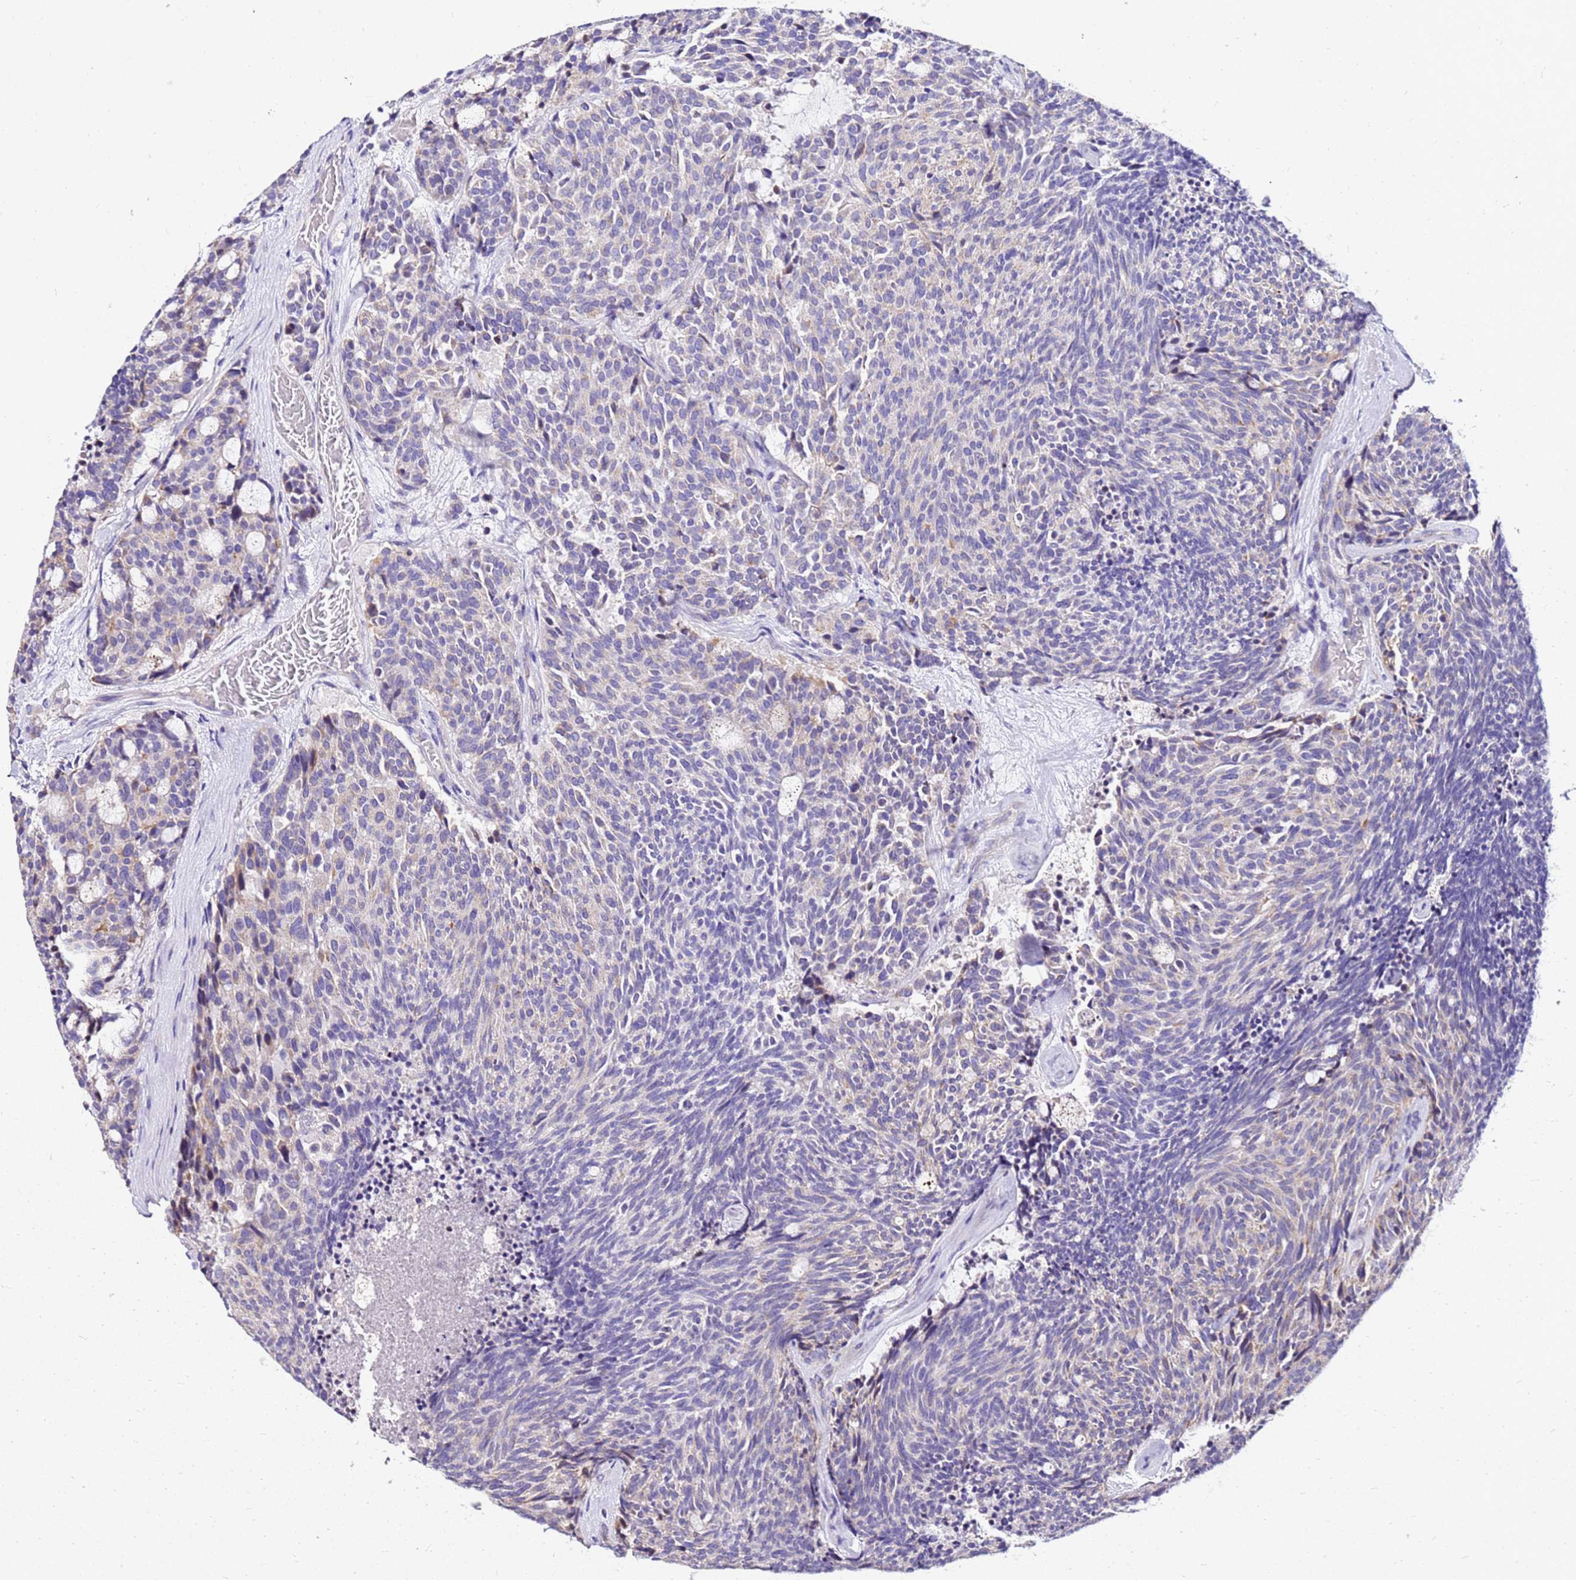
{"staining": {"intensity": "weak", "quantity": "<25%", "location": "cytoplasmic/membranous"}, "tissue": "carcinoid", "cell_type": "Tumor cells", "image_type": "cancer", "snomed": [{"axis": "morphology", "description": "Carcinoid, malignant, NOS"}, {"axis": "topography", "description": "Pancreas"}], "caption": "This is a micrograph of IHC staining of carcinoid, which shows no staining in tumor cells.", "gene": "COX14", "patient": {"sex": "female", "age": 54}}